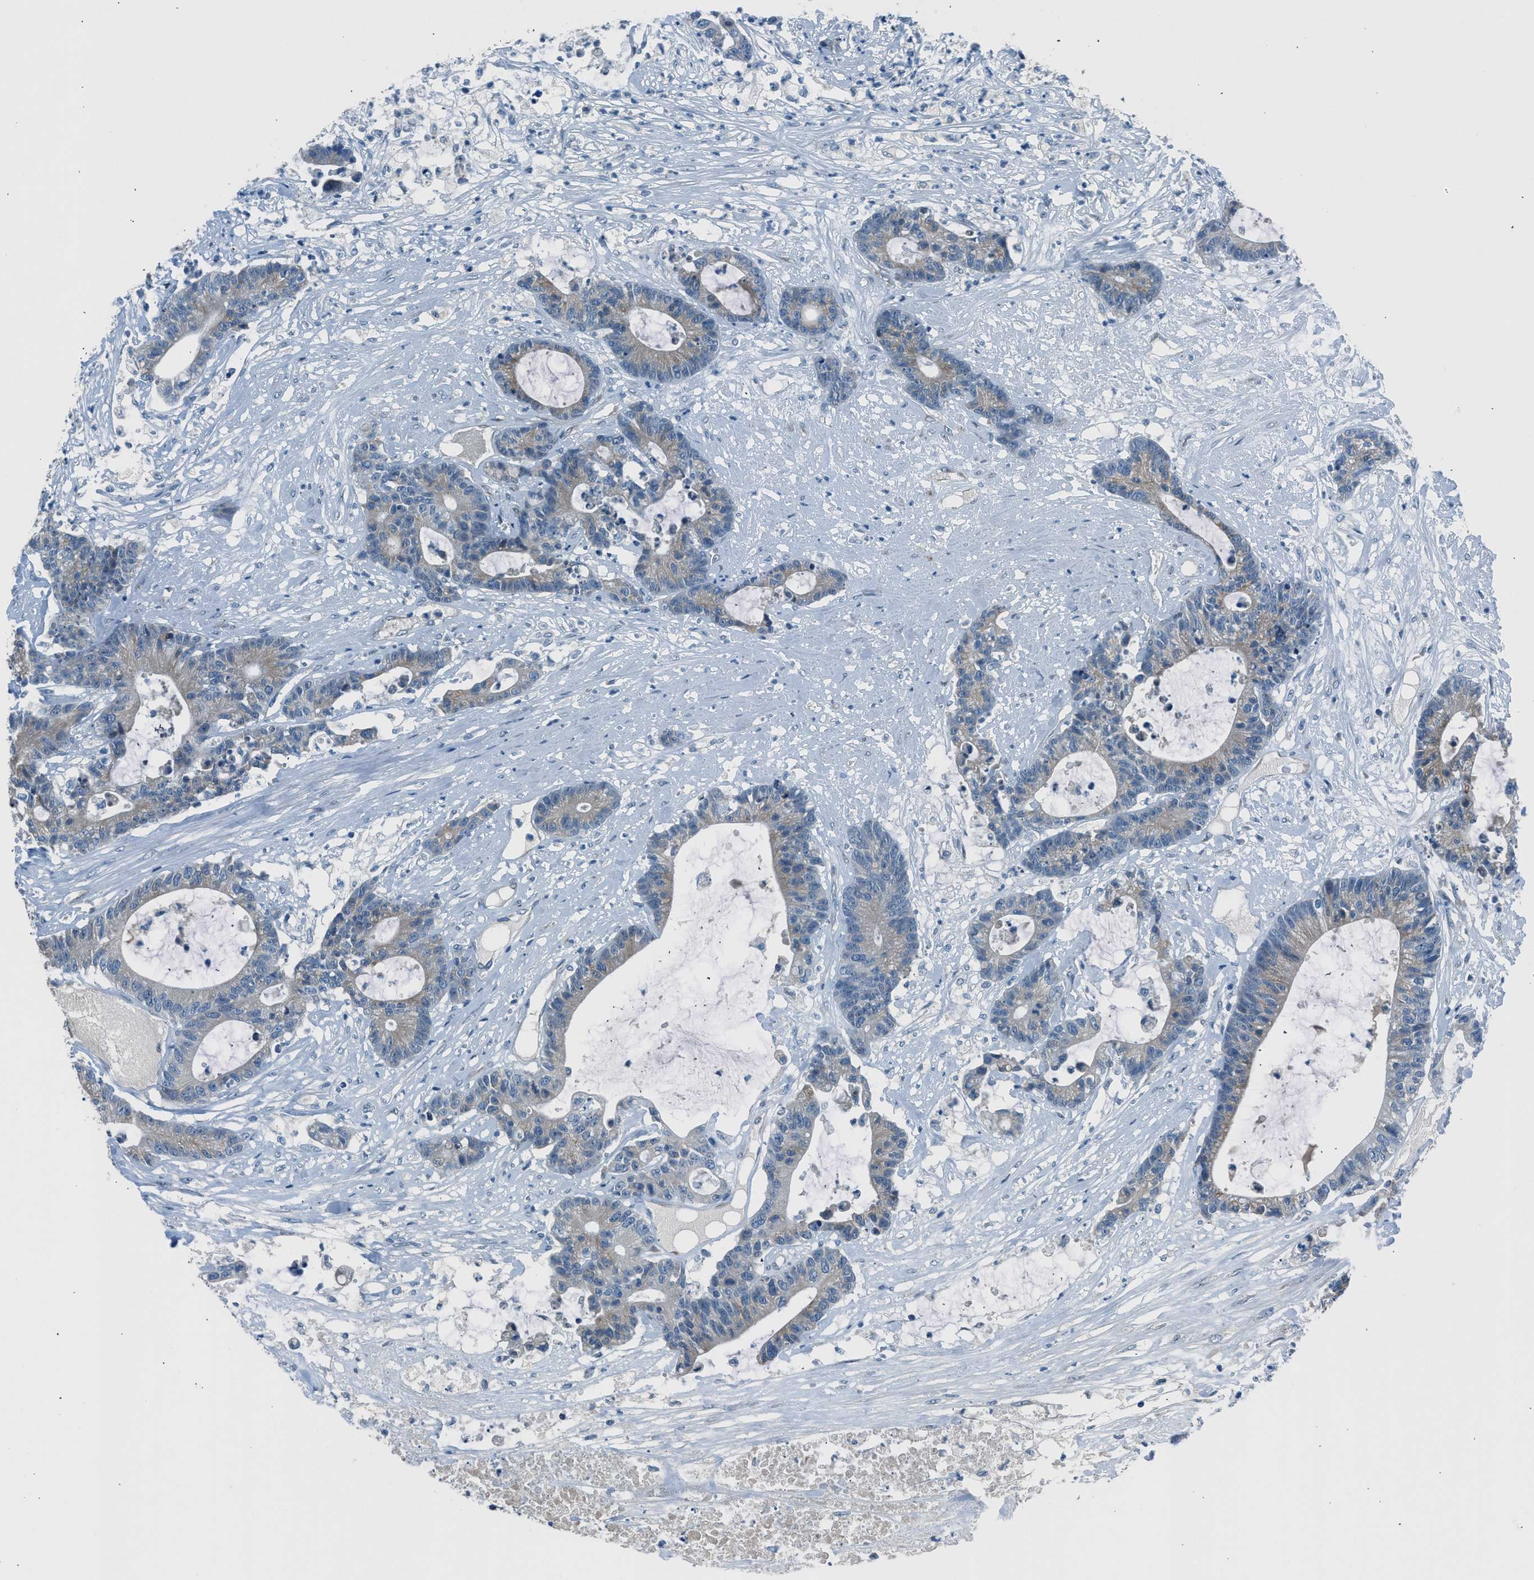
{"staining": {"intensity": "weak", "quantity": "25%-75%", "location": "cytoplasmic/membranous"}, "tissue": "colorectal cancer", "cell_type": "Tumor cells", "image_type": "cancer", "snomed": [{"axis": "morphology", "description": "Adenocarcinoma, NOS"}, {"axis": "topography", "description": "Colon"}], "caption": "Protein expression analysis of colorectal cancer displays weak cytoplasmic/membranous expression in approximately 25%-75% of tumor cells.", "gene": "RNF41", "patient": {"sex": "female", "age": 84}}